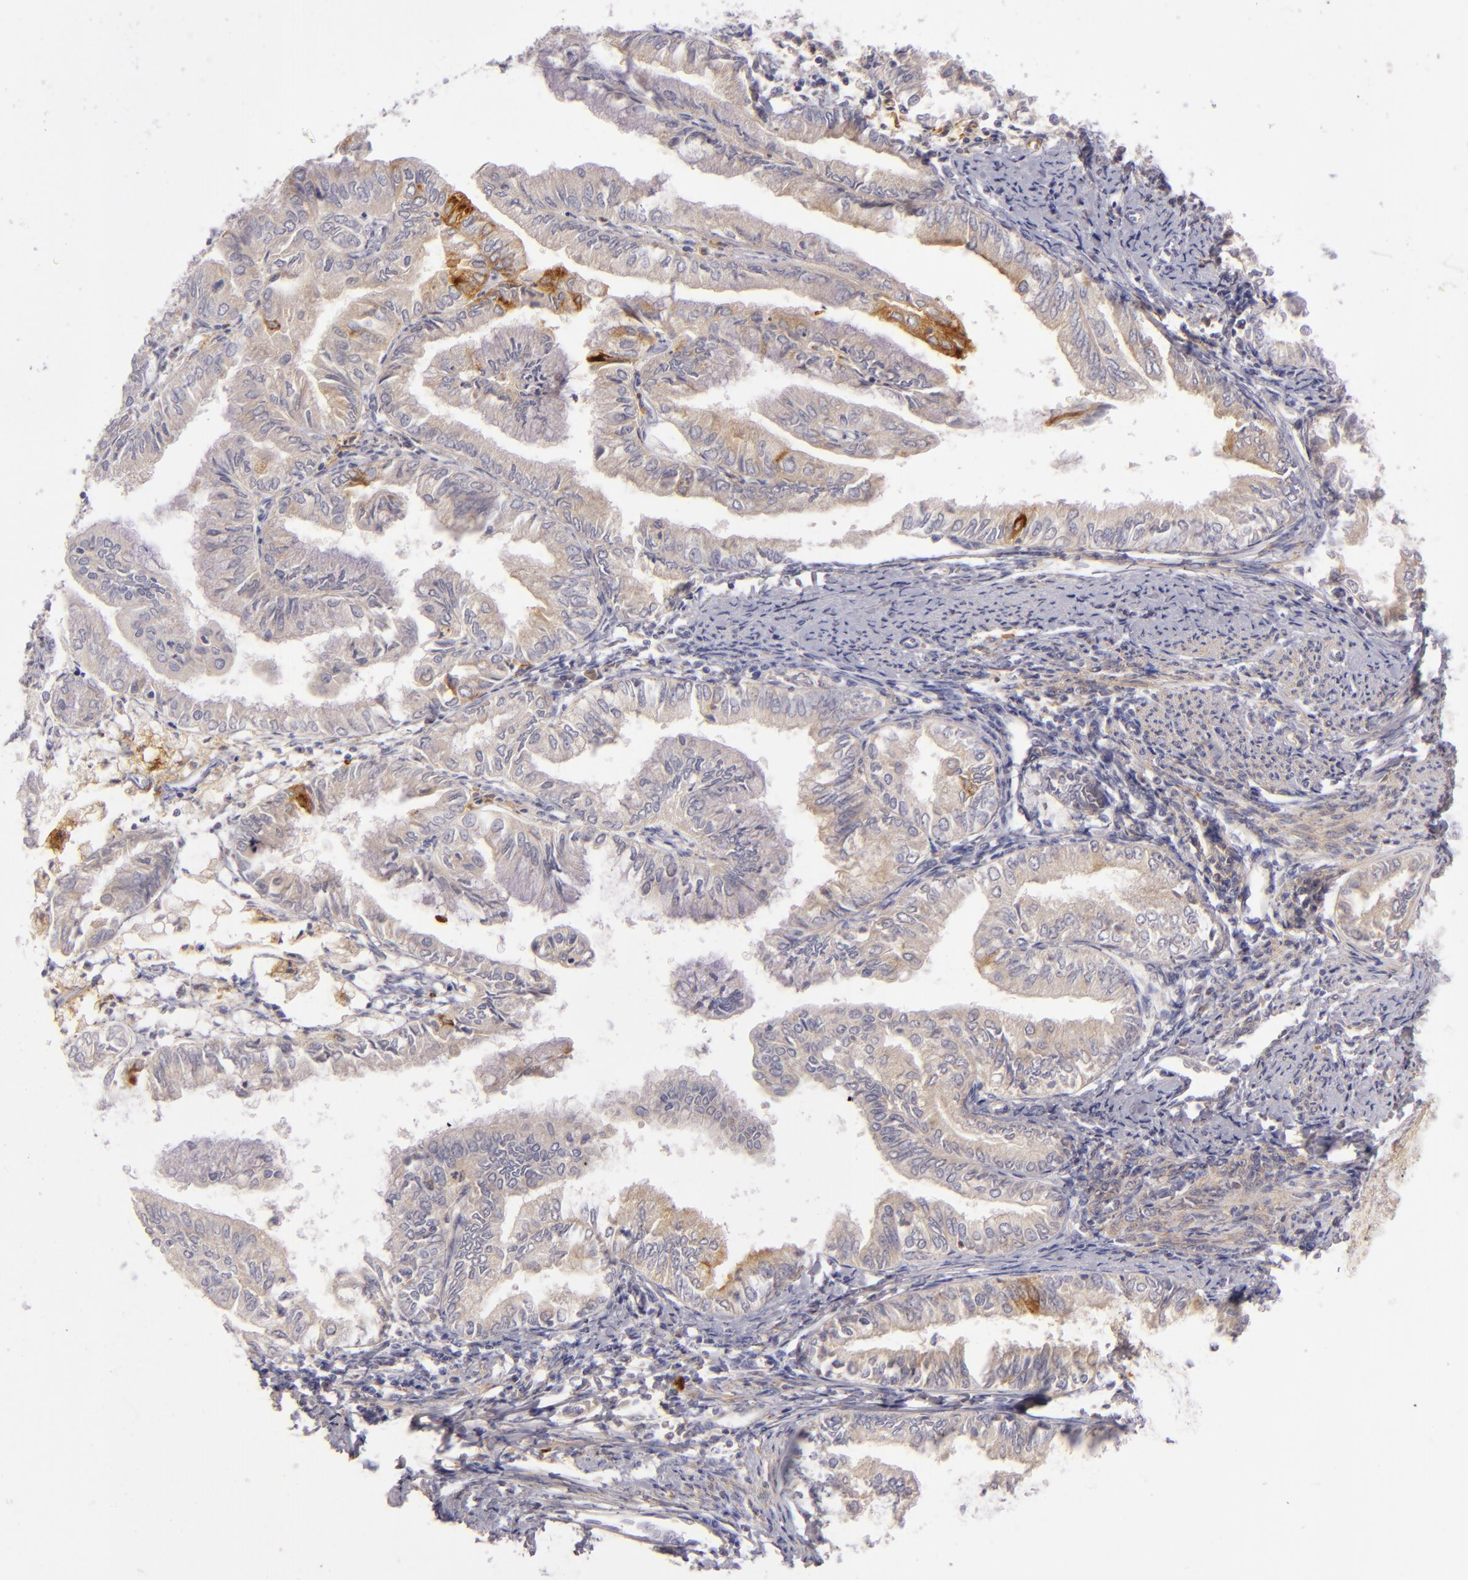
{"staining": {"intensity": "weak", "quantity": "<25%", "location": "cytoplasmic/membranous"}, "tissue": "endometrial cancer", "cell_type": "Tumor cells", "image_type": "cancer", "snomed": [{"axis": "morphology", "description": "Adenocarcinoma, NOS"}, {"axis": "topography", "description": "Endometrium"}], "caption": "A high-resolution micrograph shows IHC staining of endometrial adenocarcinoma, which shows no significant expression in tumor cells.", "gene": "CD83", "patient": {"sex": "female", "age": 66}}